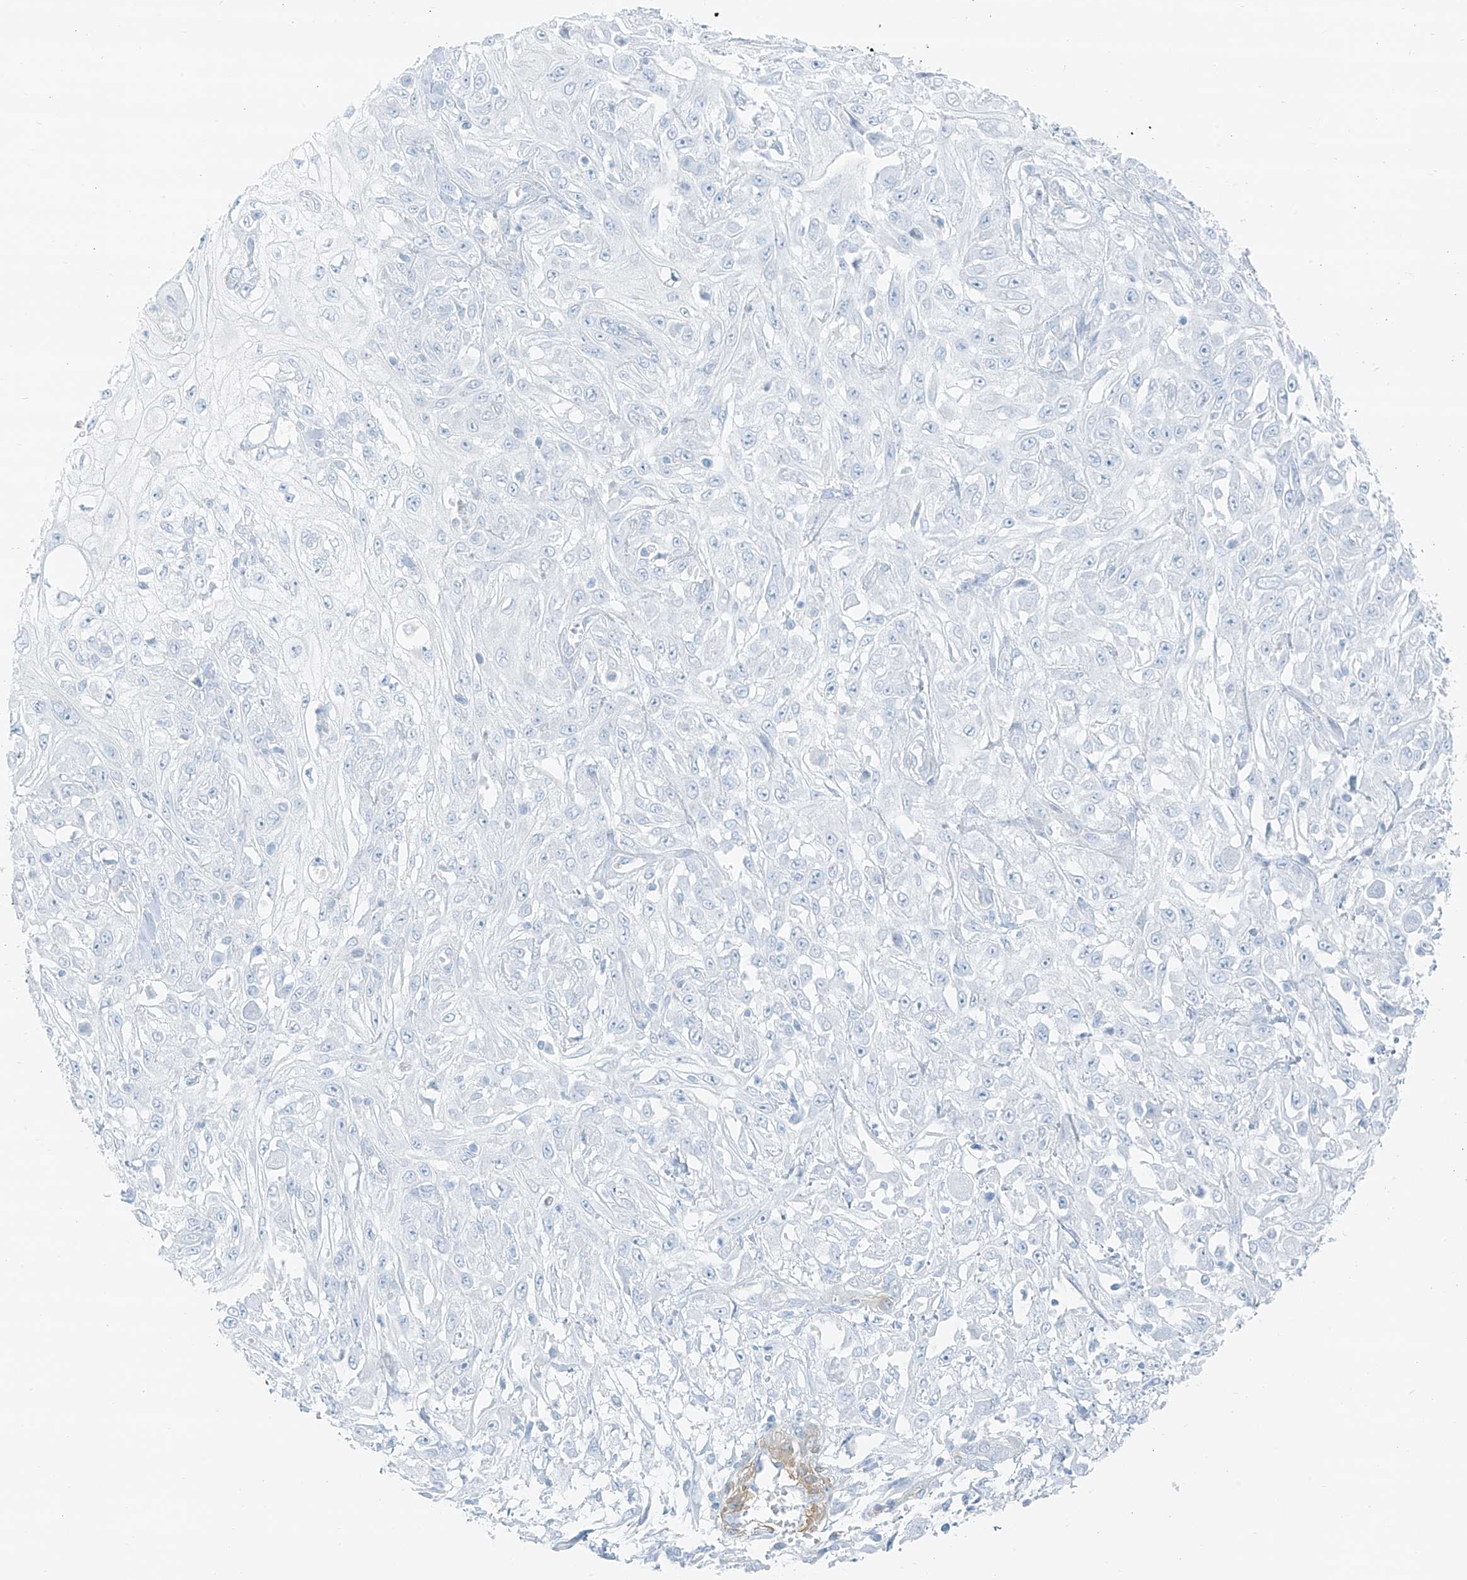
{"staining": {"intensity": "negative", "quantity": "none", "location": "none"}, "tissue": "skin cancer", "cell_type": "Tumor cells", "image_type": "cancer", "snomed": [{"axis": "morphology", "description": "Squamous cell carcinoma, NOS"}, {"axis": "morphology", "description": "Squamous cell carcinoma, metastatic, NOS"}, {"axis": "topography", "description": "Skin"}, {"axis": "topography", "description": "Lymph node"}], "caption": "A high-resolution micrograph shows immunohistochemistry (IHC) staining of squamous cell carcinoma (skin), which demonstrates no significant positivity in tumor cells.", "gene": "SMCP", "patient": {"sex": "male", "age": 75}}